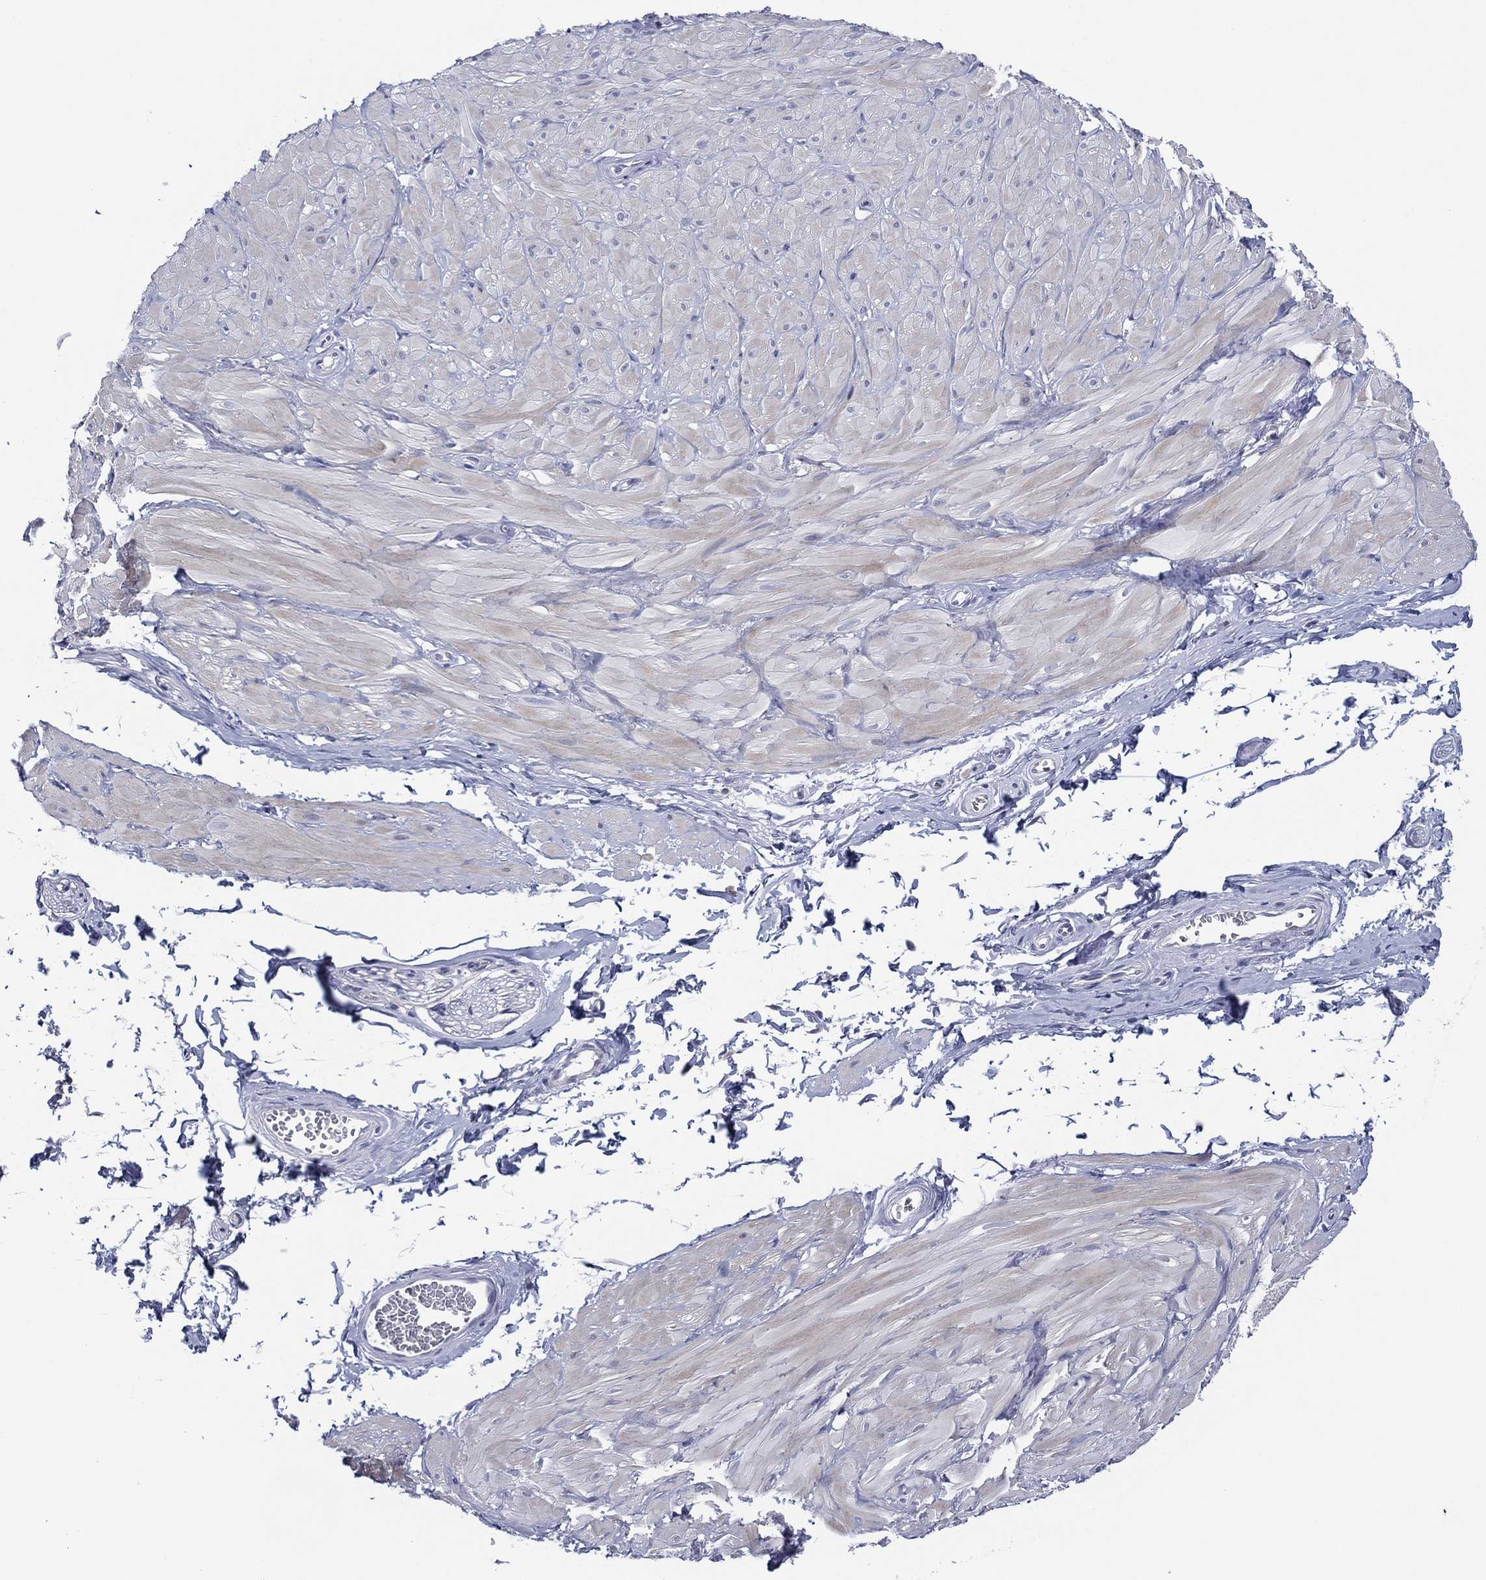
{"staining": {"intensity": "negative", "quantity": "none", "location": "none"}, "tissue": "soft tissue", "cell_type": "Fibroblasts", "image_type": "normal", "snomed": [{"axis": "morphology", "description": "Normal tissue, NOS"}, {"axis": "topography", "description": "Smooth muscle"}, {"axis": "topography", "description": "Peripheral nerve tissue"}], "caption": "Immunohistochemical staining of unremarkable human soft tissue shows no significant staining in fibroblasts.", "gene": "TRIM31", "patient": {"sex": "male", "age": 22}}